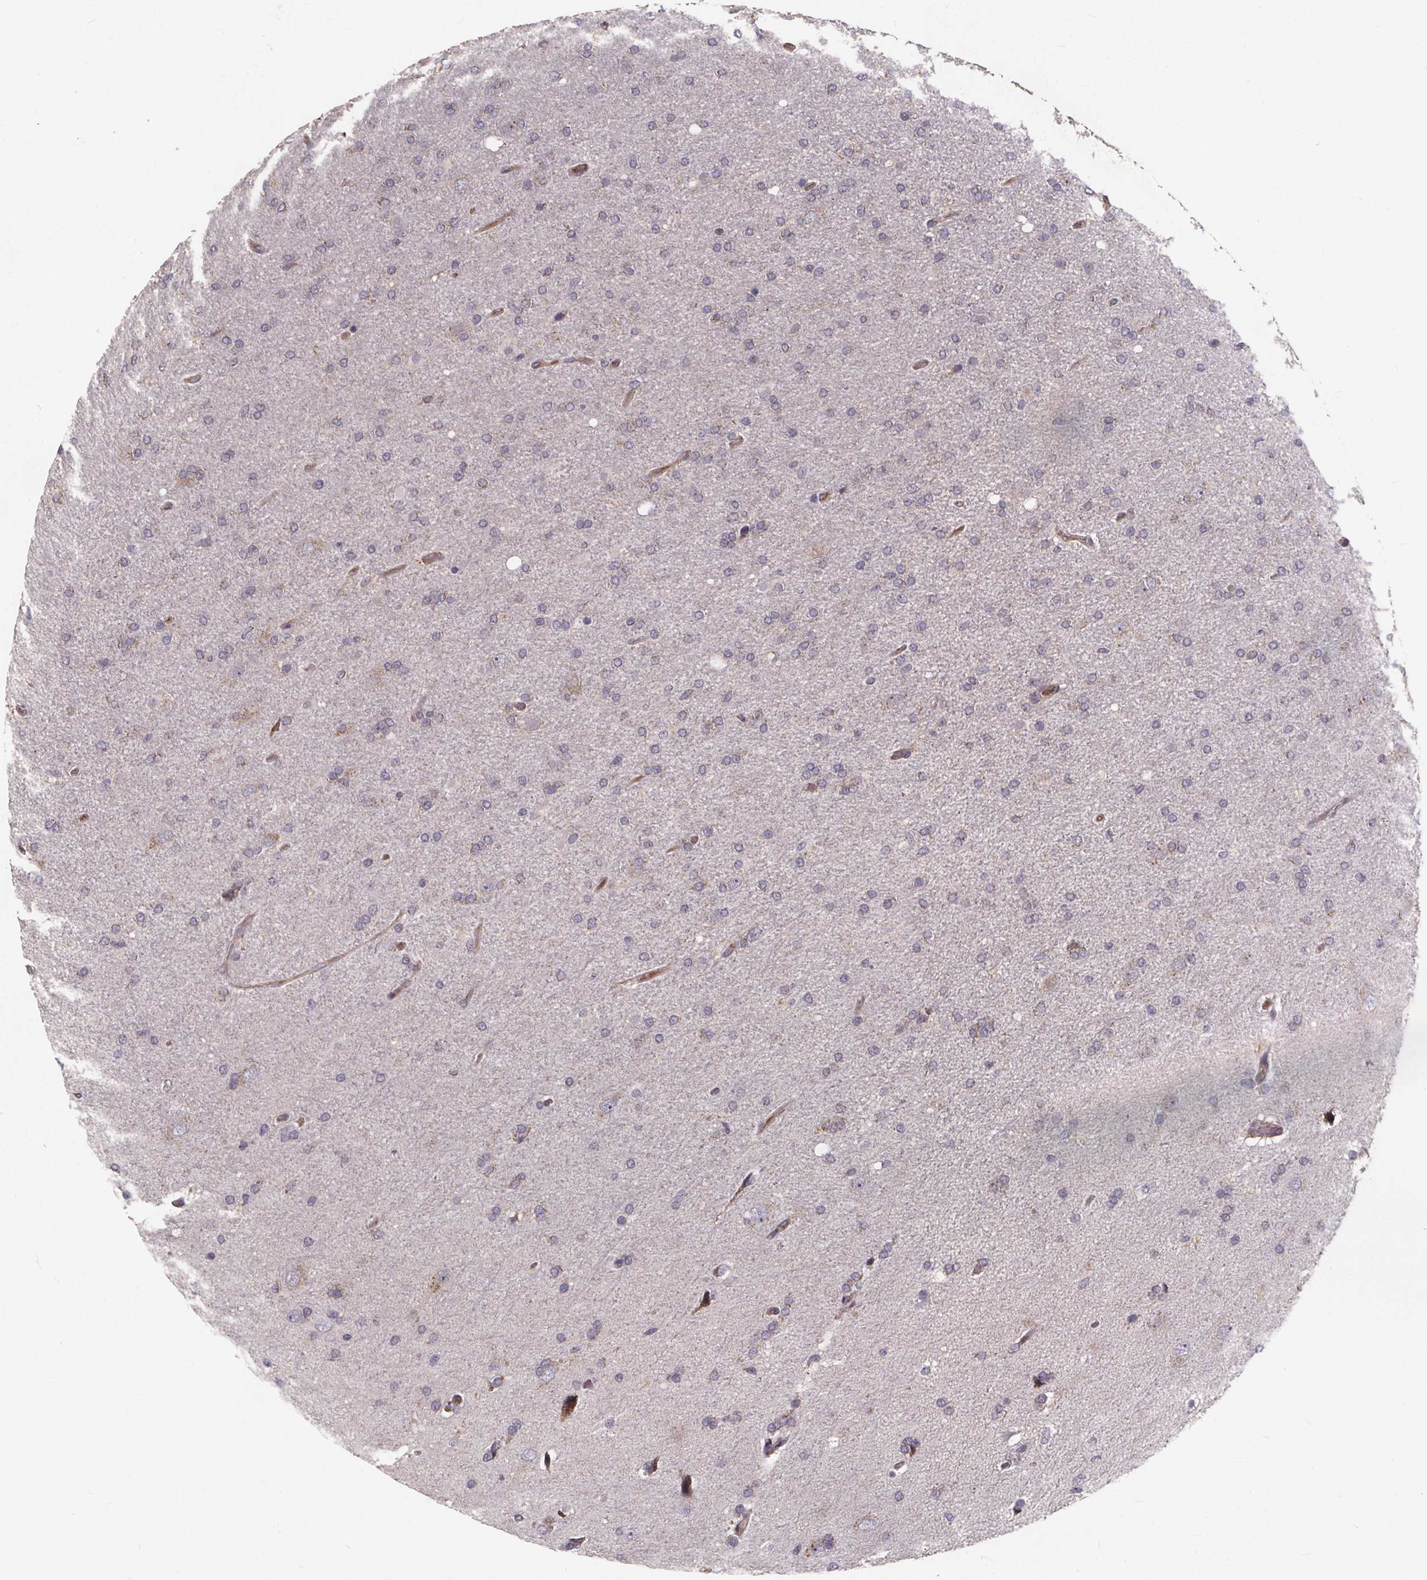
{"staining": {"intensity": "negative", "quantity": "none", "location": "none"}, "tissue": "glioma", "cell_type": "Tumor cells", "image_type": "cancer", "snomed": [{"axis": "morphology", "description": "Glioma, malignant, High grade"}, {"axis": "topography", "description": "Cerebral cortex"}], "caption": "High-grade glioma (malignant) was stained to show a protein in brown. There is no significant staining in tumor cells.", "gene": "YME1L1", "patient": {"sex": "male", "age": 70}}